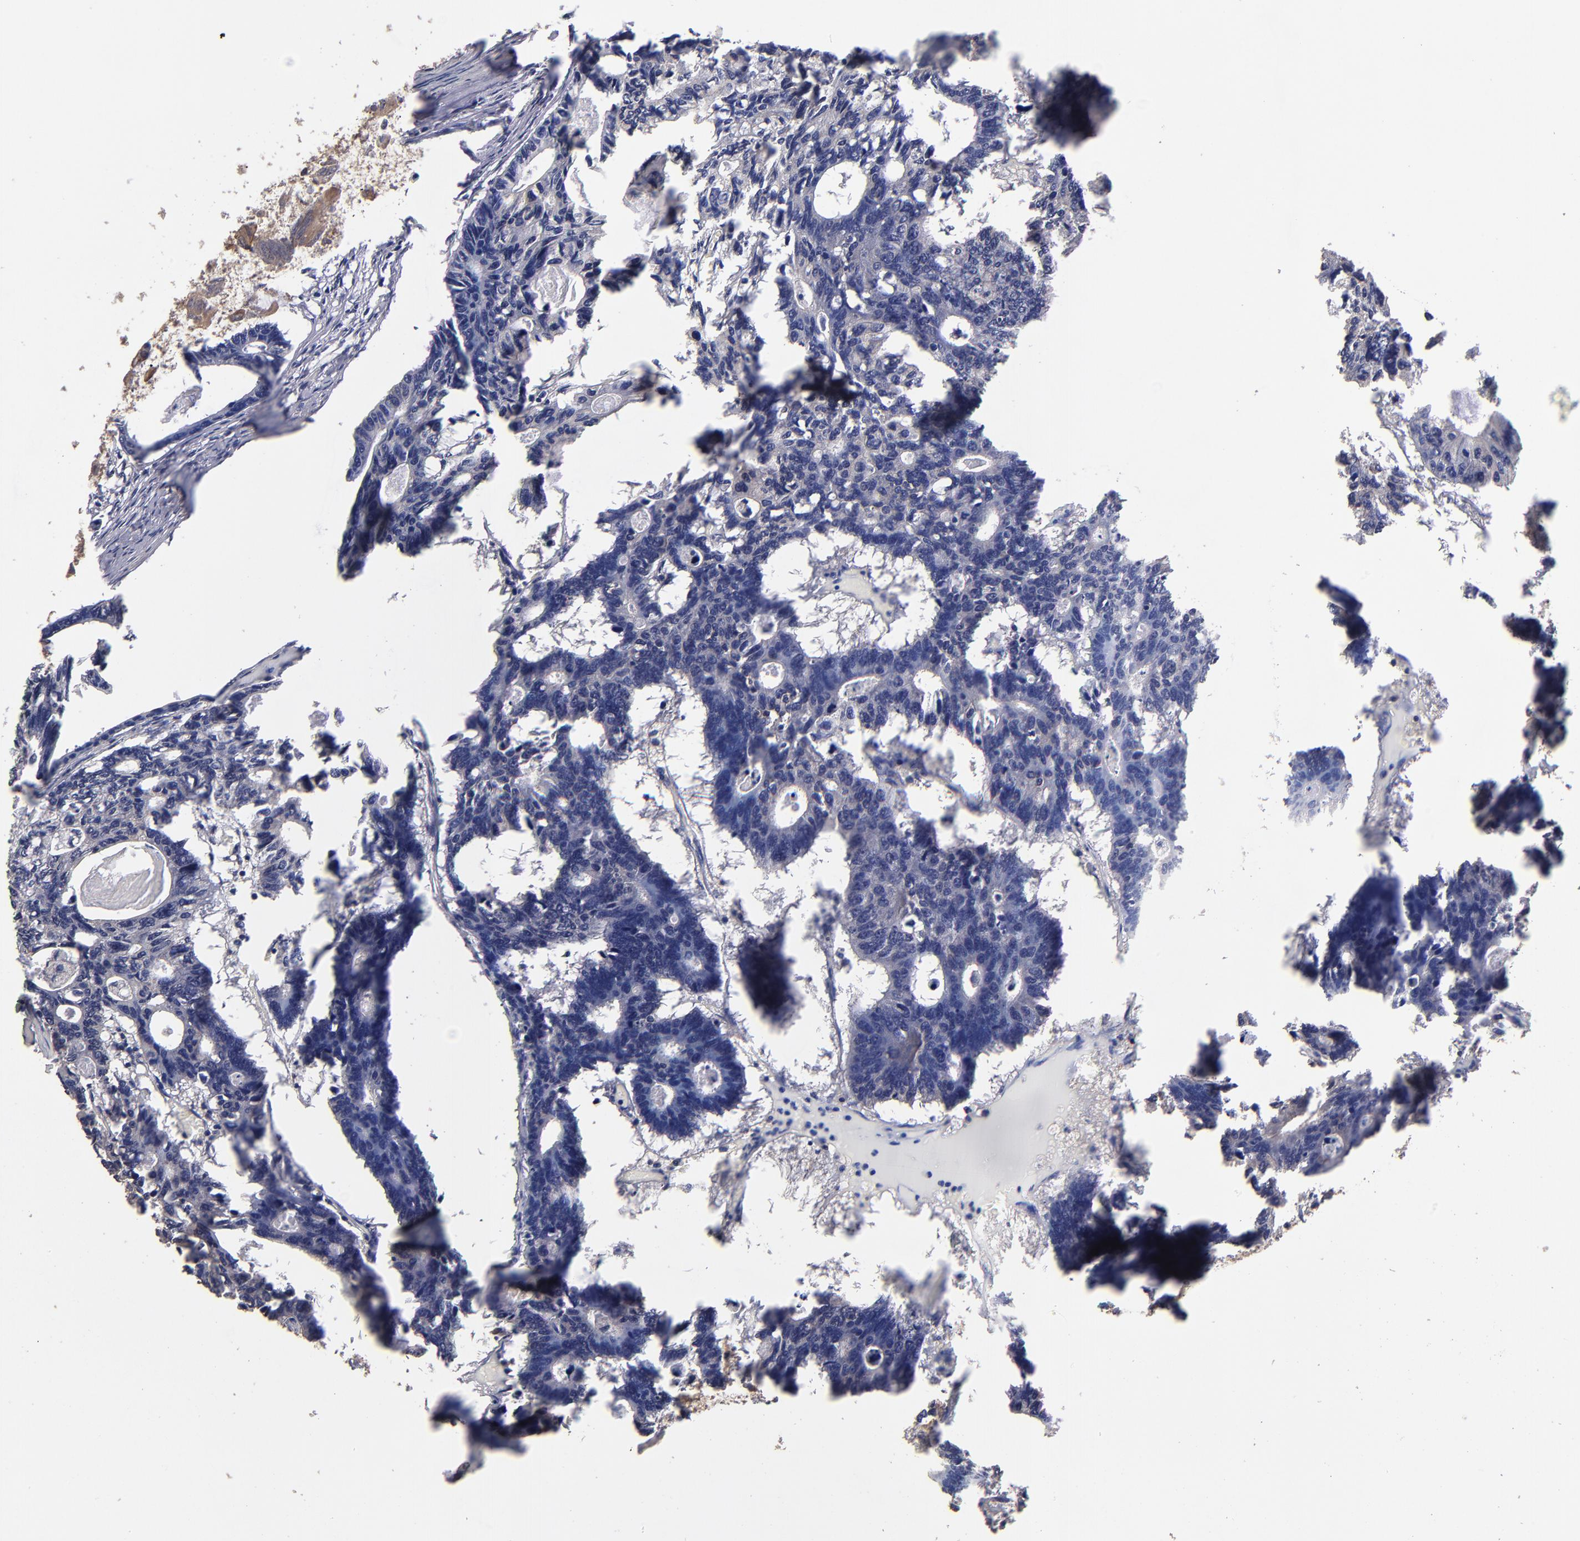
{"staining": {"intensity": "negative", "quantity": "none", "location": "none"}, "tissue": "colorectal cancer", "cell_type": "Tumor cells", "image_type": "cancer", "snomed": [{"axis": "morphology", "description": "Adenocarcinoma, NOS"}, {"axis": "topography", "description": "Colon"}], "caption": "The image reveals no staining of tumor cells in adenocarcinoma (colorectal). (DAB IHC, high magnification).", "gene": "NF2", "patient": {"sex": "female", "age": 55}}